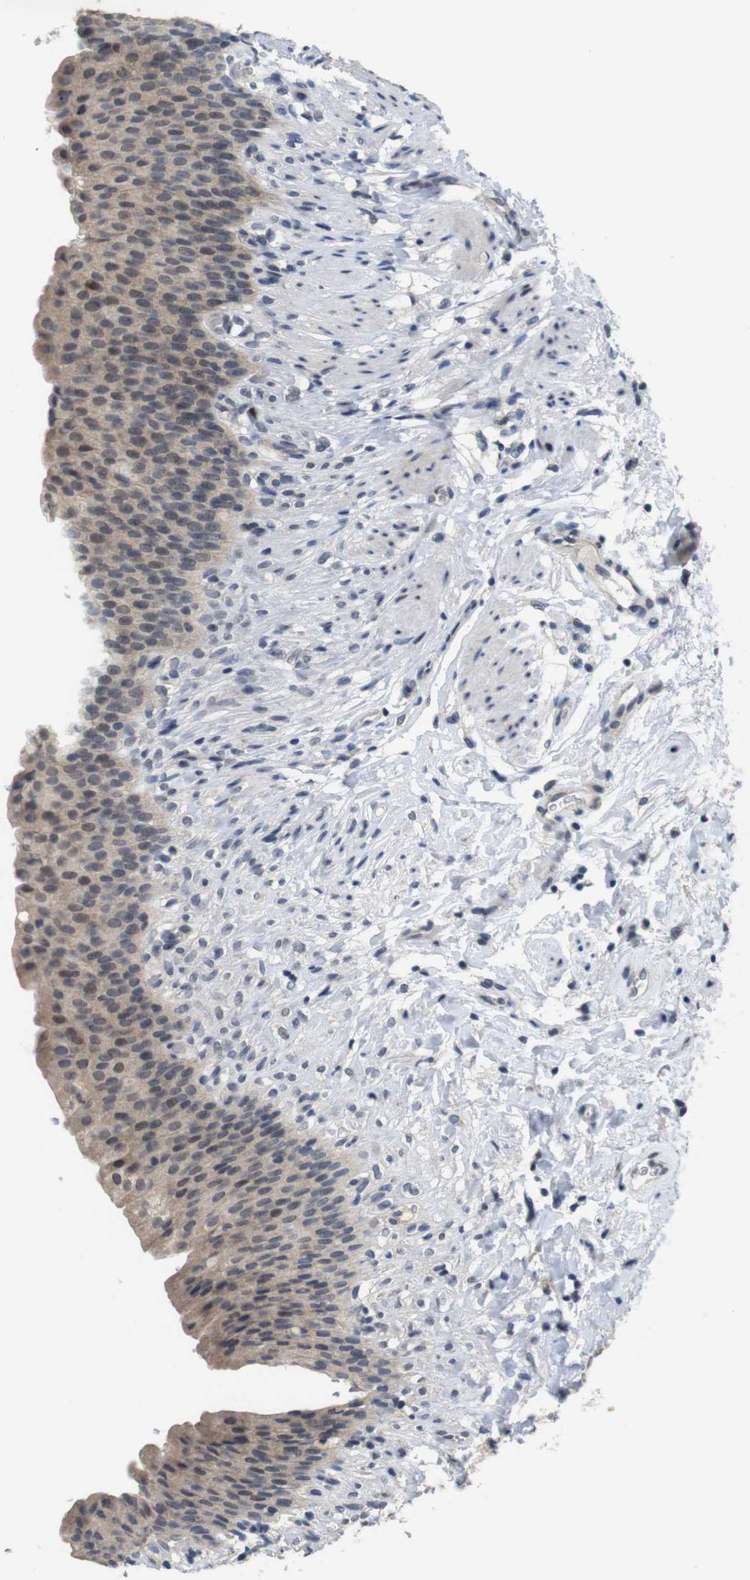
{"staining": {"intensity": "weak", "quantity": "25%-75%", "location": "cytoplasmic/membranous,nuclear"}, "tissue": "urinary bladder", "cell_type": "Urothelial cells", "image_type": "normal", "snomed": [{"axis": "morphology", "description": "Normal tissue, NOS"}, {"axis": "topography", "description": "Urinary bladder"}], "caption": "Protein expression analysis of benign urinary bladder exhibits weak cytoplasmic/membranous,nuclear expression in about 25%-75% of urothelial cells.", "gene": "SKP2", "patient": {"sex": "female", "age": 79}}